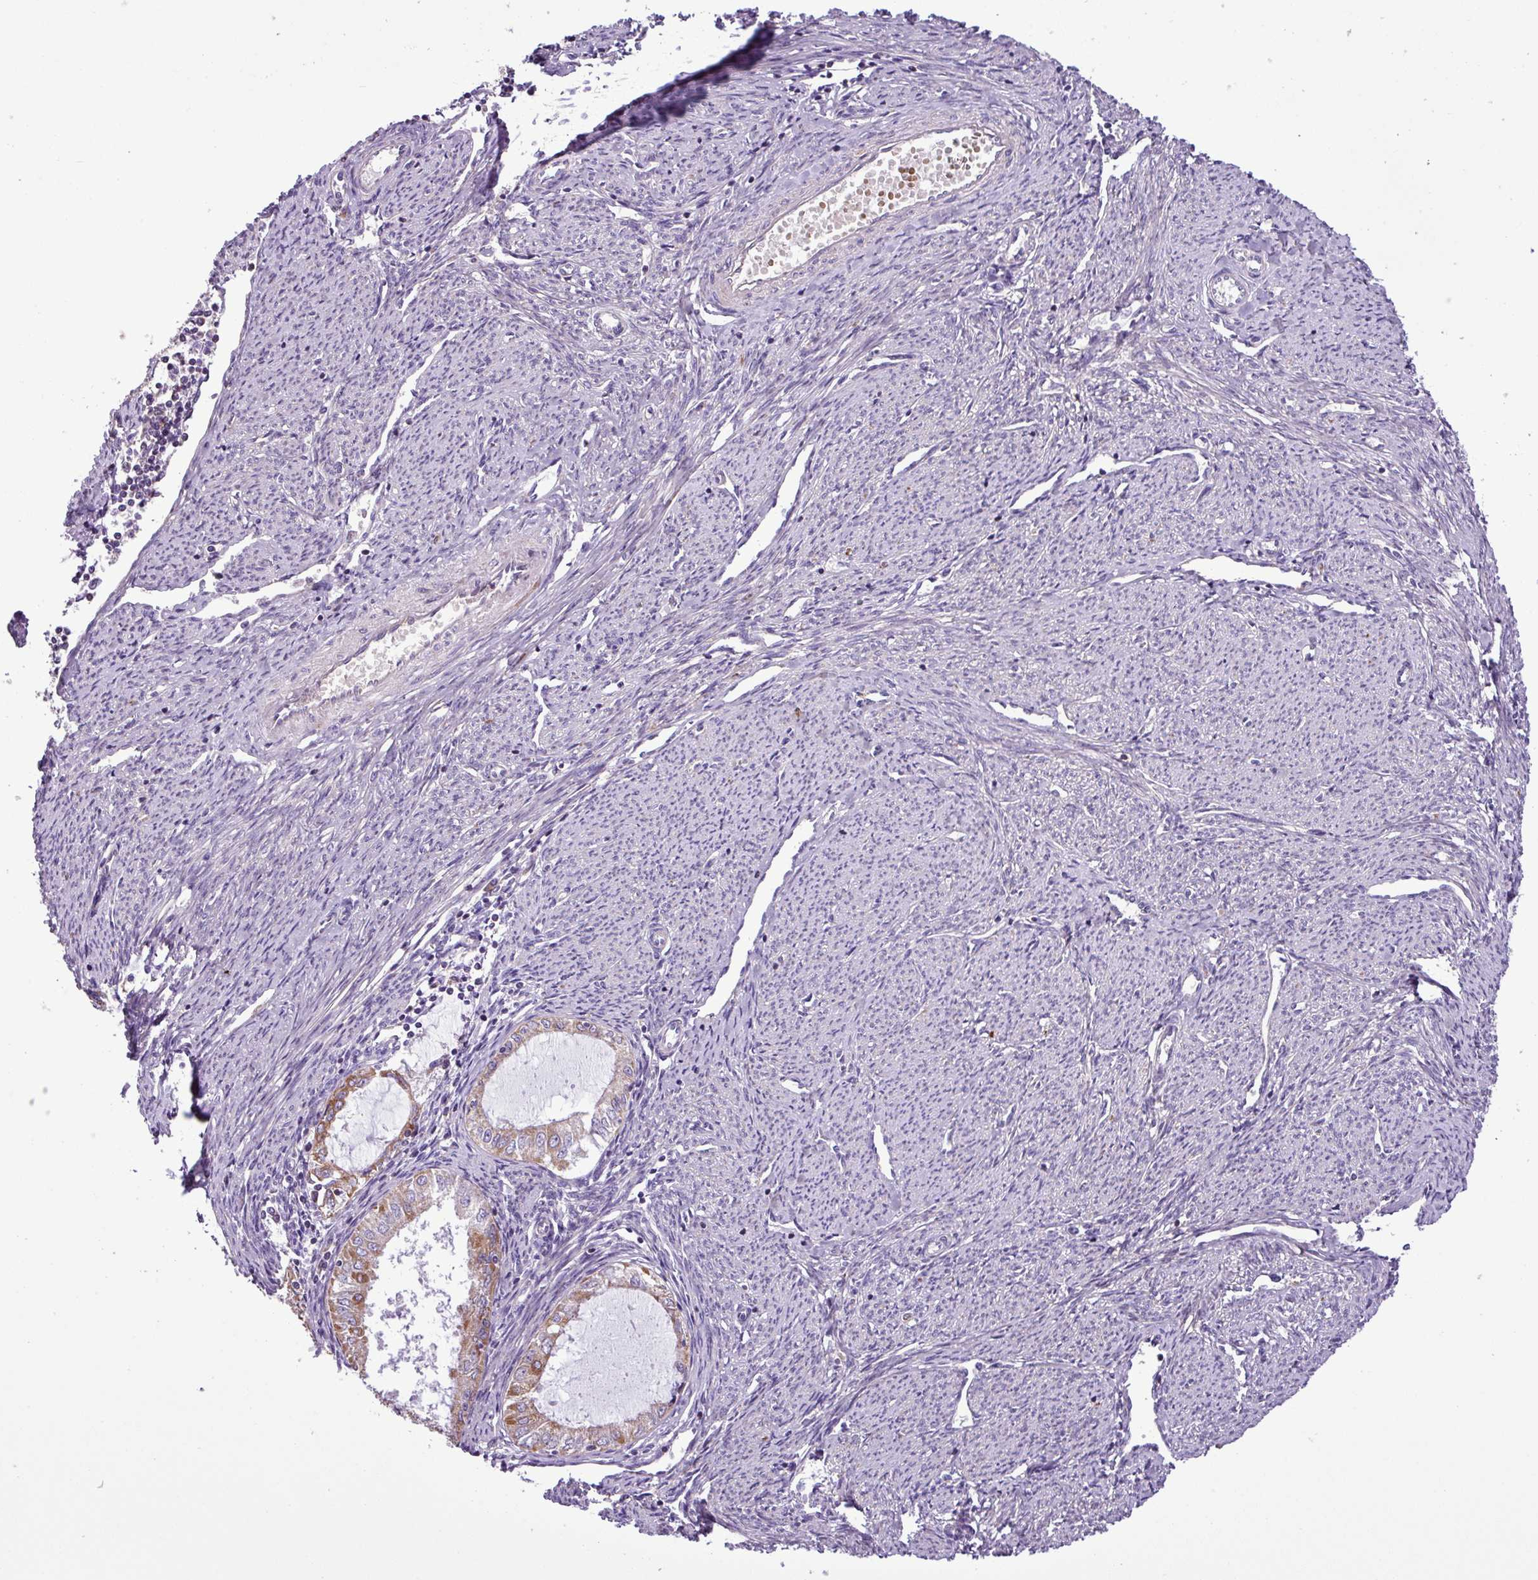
{"staining": {"intensity": "moderate", "quantity": "25%-75%", "location": "cytoplasmic/membranous"}, "tissue": "endometrial cancer", "cell_type": "Tumor cells", "image_type": "cancer", "snomed": [{"axis": "morphology", "description": "Adenocarcinoma, NOS"}, {"axis": "topography", "description": "Endometrium"}], "caption": "Endometrial cancer was stained to show a protein in brown. There is medium levels of moderate cytoplasmic/membranous expression in approximately 25%-75% of tumor cells.", "gene": "FAM183A", "patient": {"sex": "female", "age": 70}}